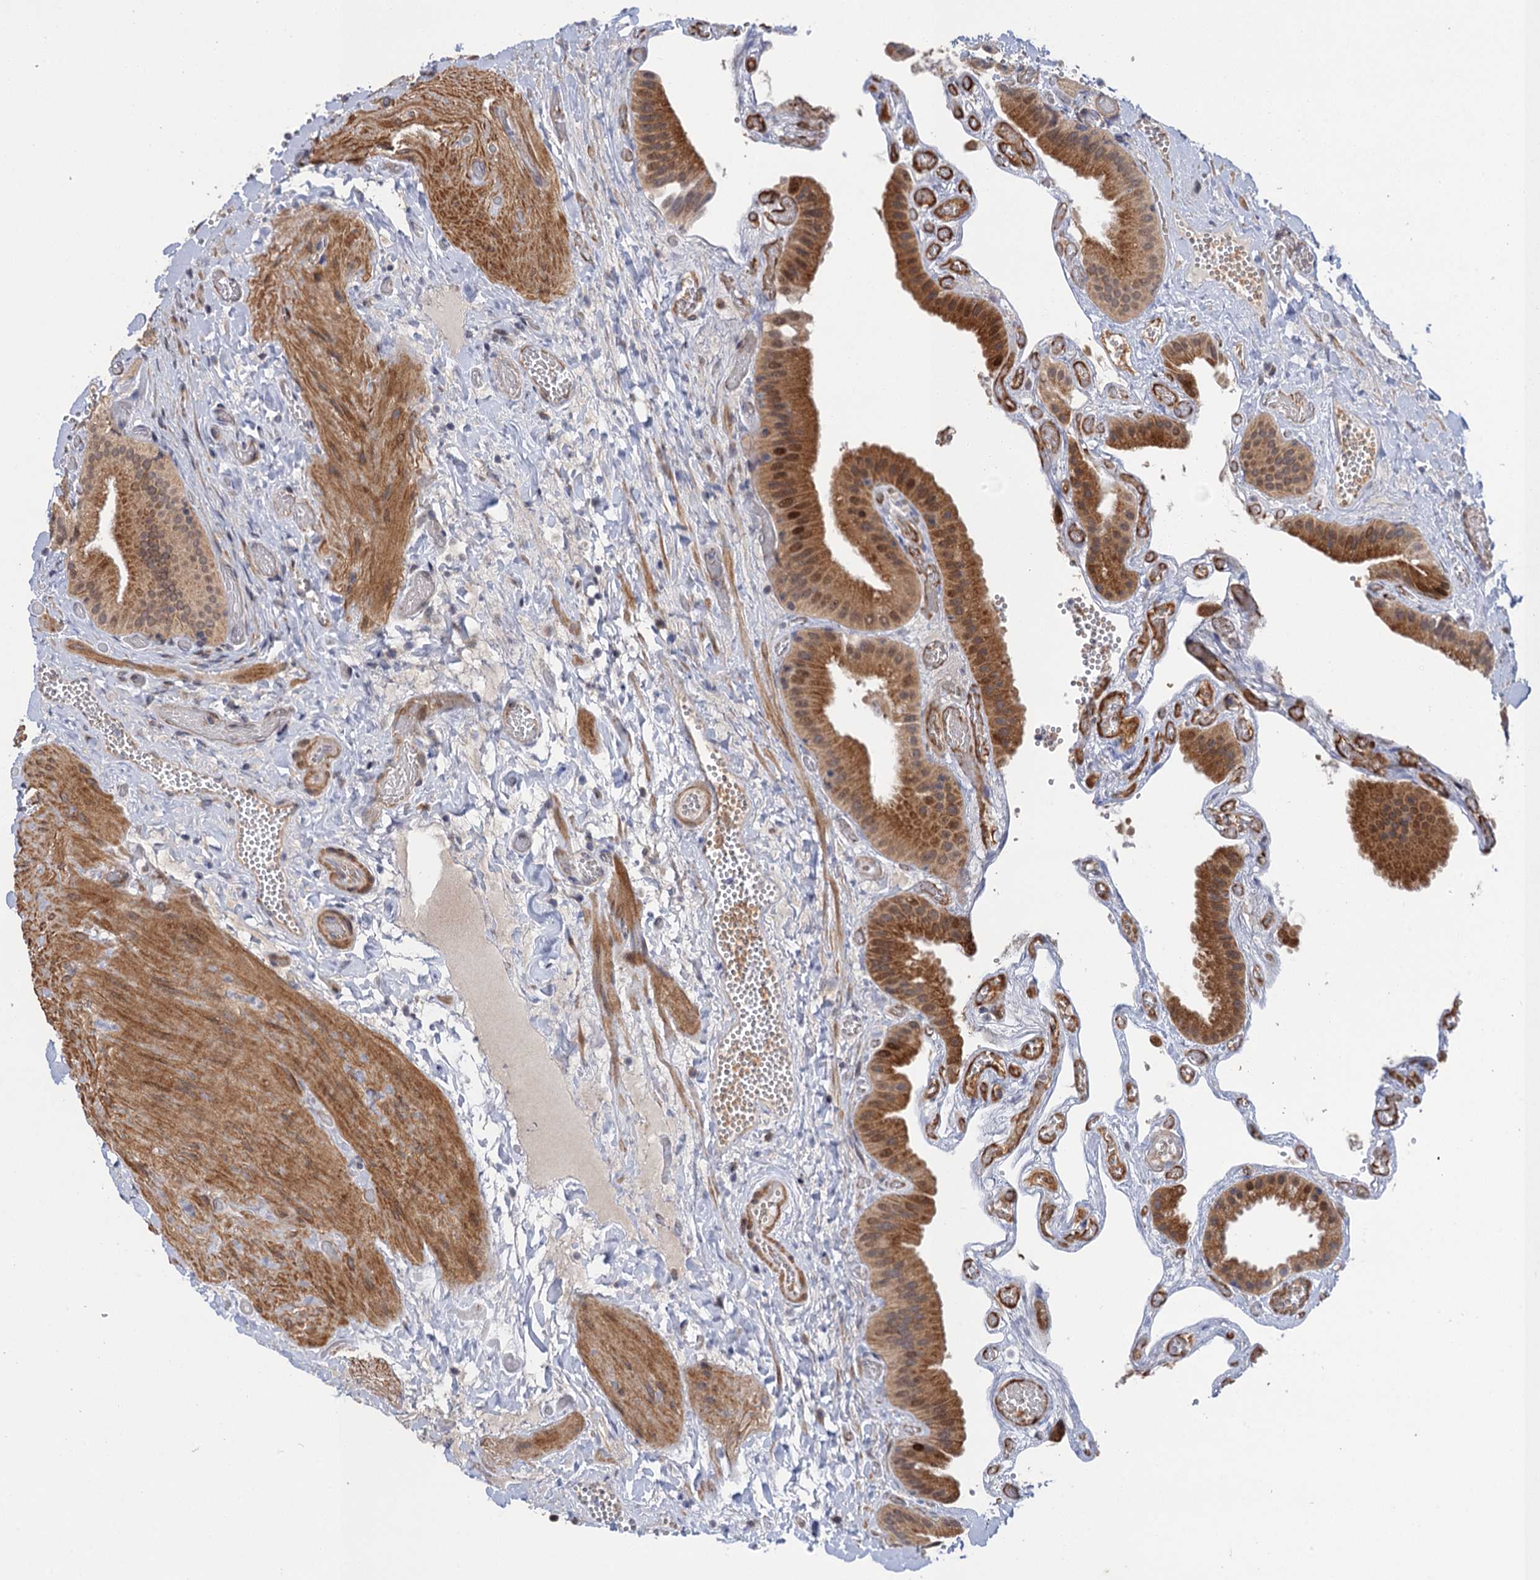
{"staining": {"intensity": "moderate", "quantity": ">75%", "location": "cytoplasmic/membranous,nuclear"}, "tissue": "gallbladder", "cell_type": "Glandular cells", "image_type": "normal", "snomed": [{"axis": "morphology", "description": "Normal tissue, NOS"}, {"axis": "topography", "description": "Gallbladder"}], "caption": "Immunohistochemical staining of benign human gallbladder reveals medium levels of moderate cytoplasmic/membranous,nuclear staining in about >75% of glandular cells.", "gene": "NEK8", "patient": {"sex": "female", "age": 64}}